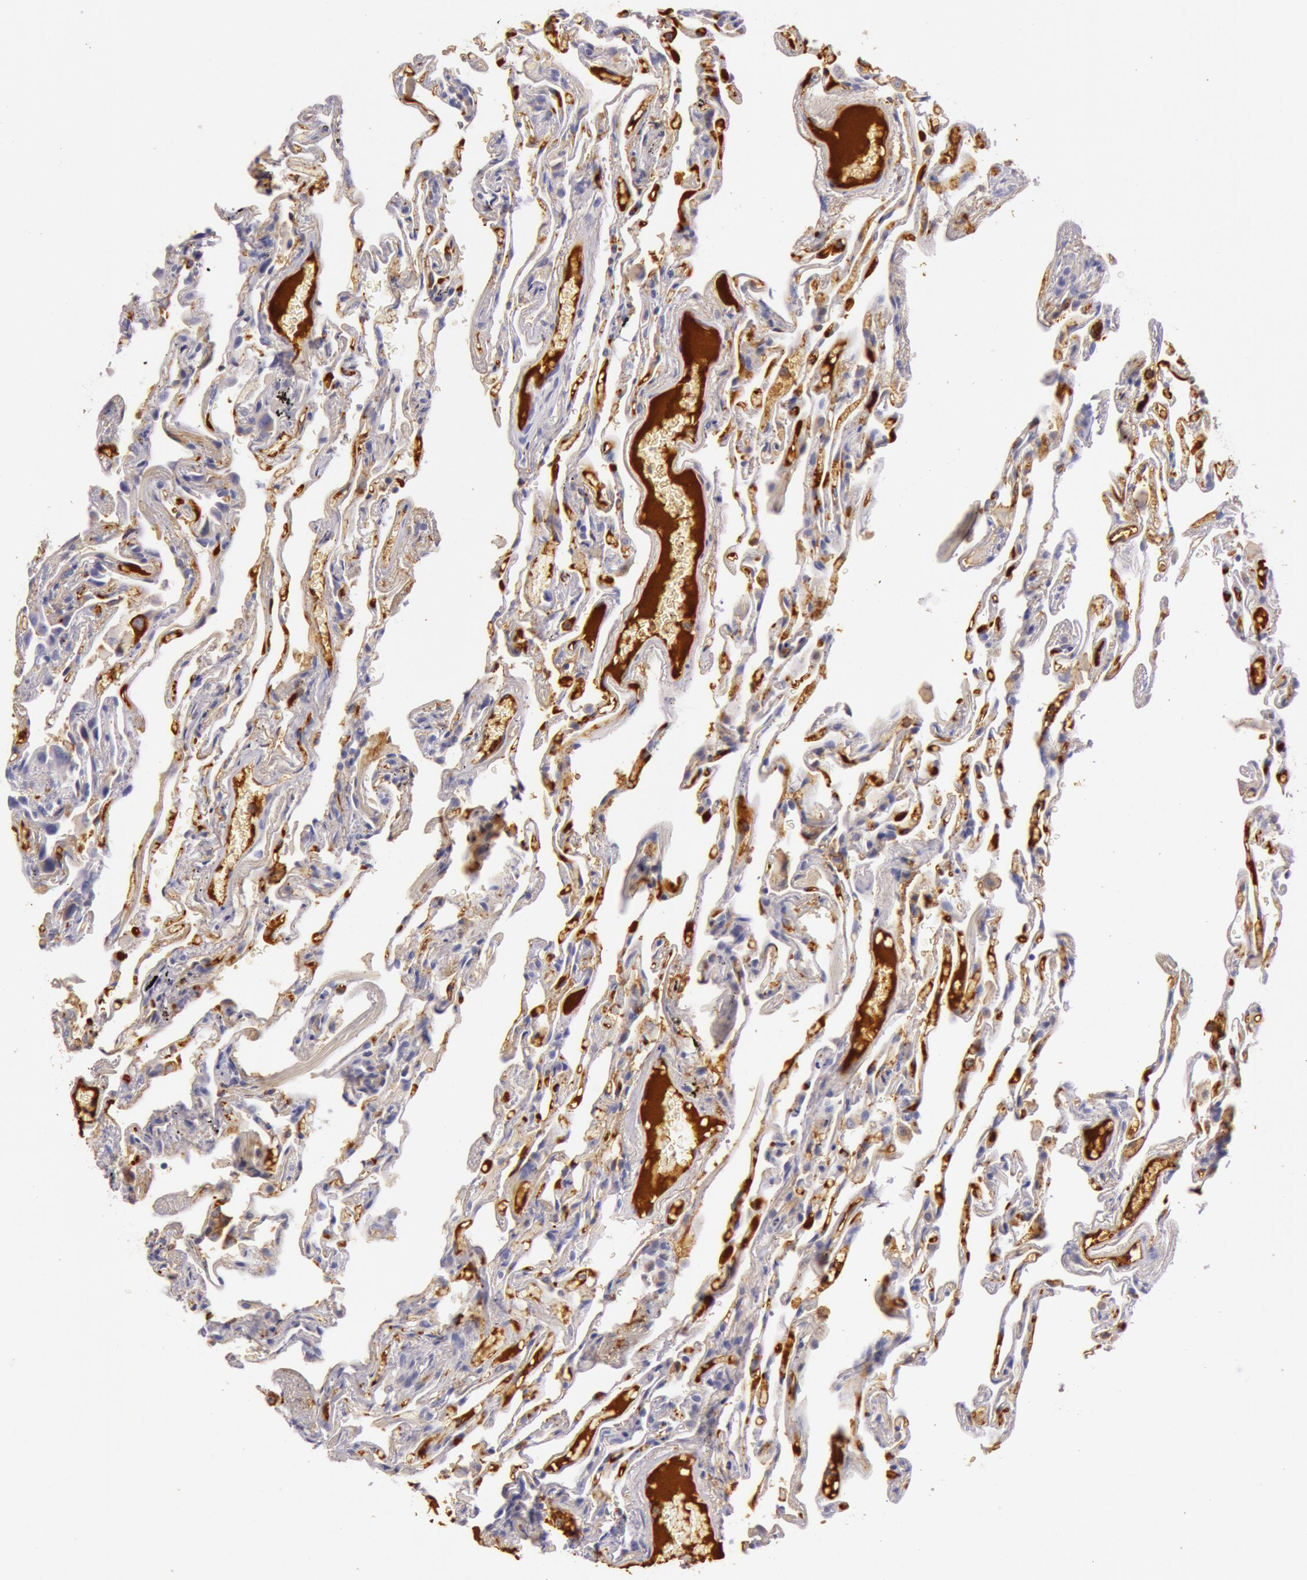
{"staining": {"intensity": "weak", "quantity": "25%-75%", "location": "cytoplasmic/membranous"}, "tissue": "lung", "cell_type": "Alveolar cells", "image_type": "normal", "snomed": [{"axis": "morphology", "description": "Normal tissue, NOS"}, {"axis": "morphology", "description": "Inflammation, NOS"}, {"axis": "topography", "description": "Lung"}], "caption": "A micrograph of lung stained for a protein reveals weak cytoplasmic/membranous brown staining in alveolar cells.", "gene": "C4BPA", "patient": {"sex": "male", "age": 69}}